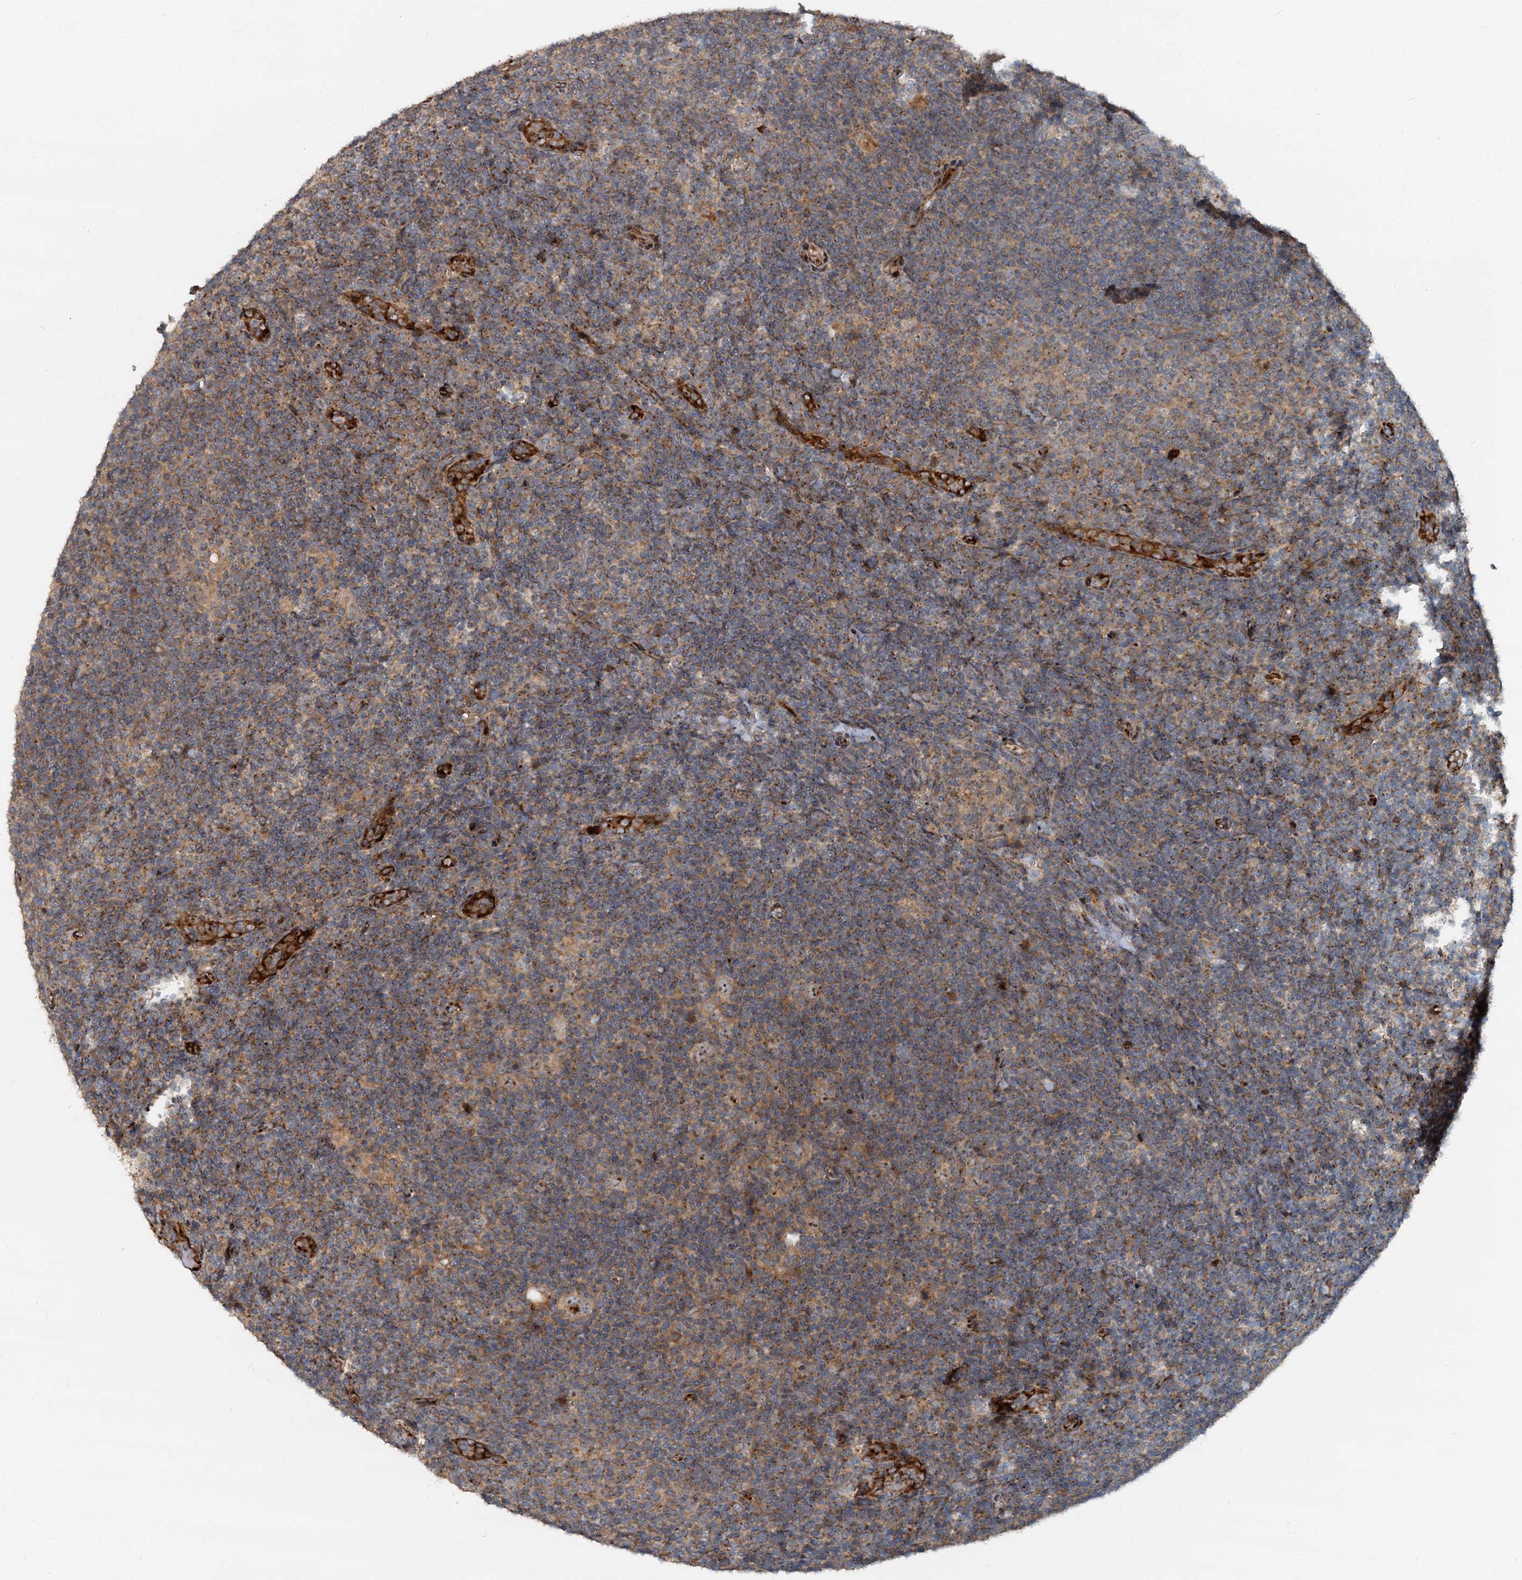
{"staining": {"intensity": "weak", "quantity": ">75%", "location": "cytoplasmic/membranous"}, "tissue": "lymphoma", "cell_type": "Tumor cells", "image_type": "cancer", "snomed": [{"axis": "morphology", "description": "Hodgkin's disease, NOS"}, {"axis": "topography", "description": "Lymph node"}], "caption": "Immunohistochemical staining of Hodgkin's disease reveals low levels of weak cytoplasmic/membranous expression in about >75% of tumor cells. The staining was performed using DAB (3,3'-diaminobenzidine) to visualize the protein expression in brown, while the nuclei were stained in blue with hematoxylin (Magnification: 20x).", "gene": "CEP68", "patient": {"sex": "female", "age": 57}}